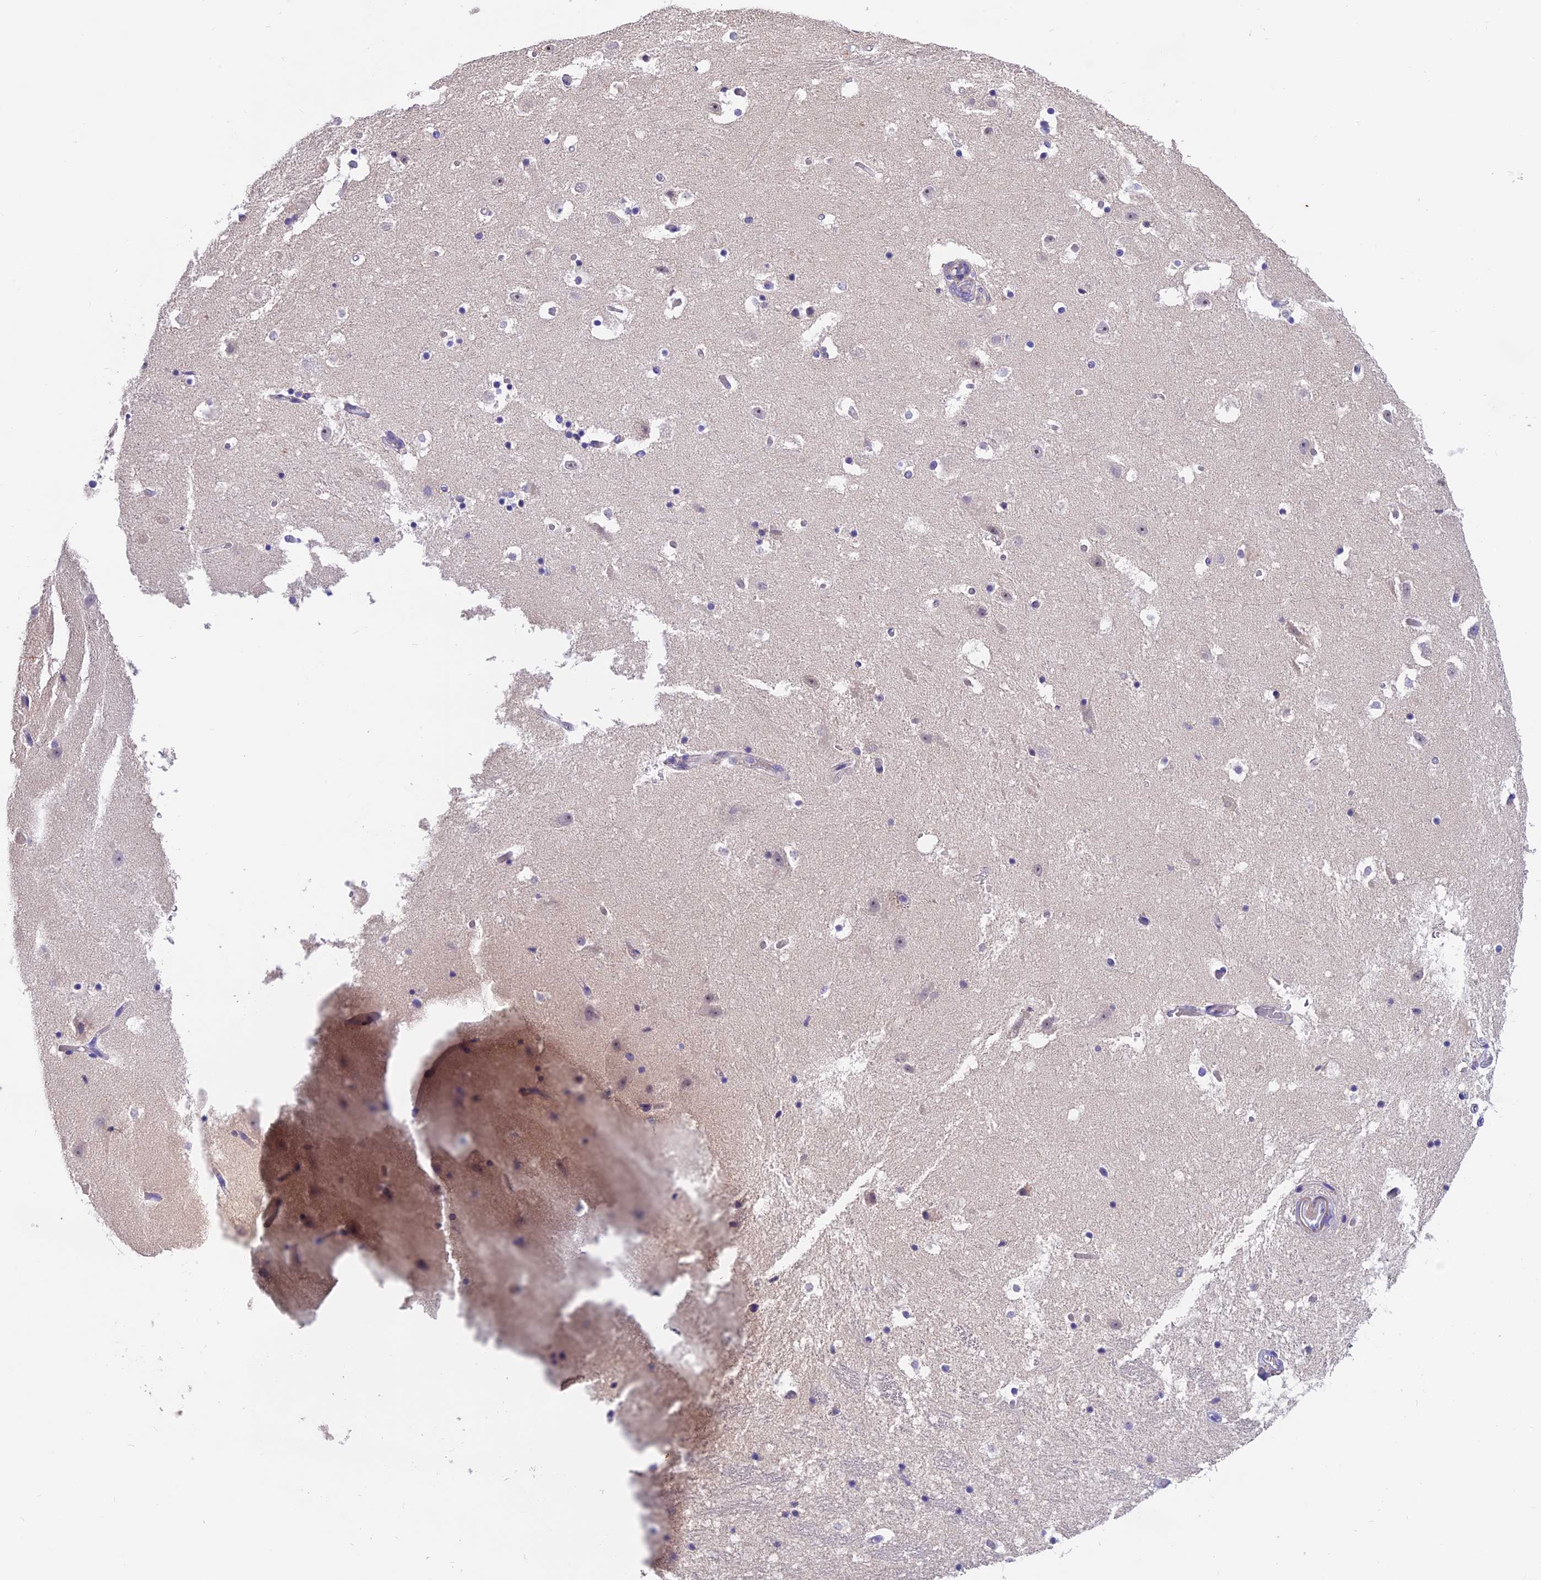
{"staining": {"intensity": "negative", "quantity": "none", "location": "none"}, "tissue": "hippocampus", "cell_type": "Glial cells", "image_type": "normal", "snomed": [{"axis": "morphology", "description": "Normal tissue, NOS"}, {"axis": "topography", "description": "Hippocampus"}], "caption": "DAB immunohistochemical staining of benign hippocampus reveals no significant positivity in glial cells. The staining was performed using DAB to visualize the protein expression in brown, while the nuclei were stained in blue with hematoxylin (Magnification: 20x).", "gene": "LPXN", "patient": {"sex": "female", "age": 52}}